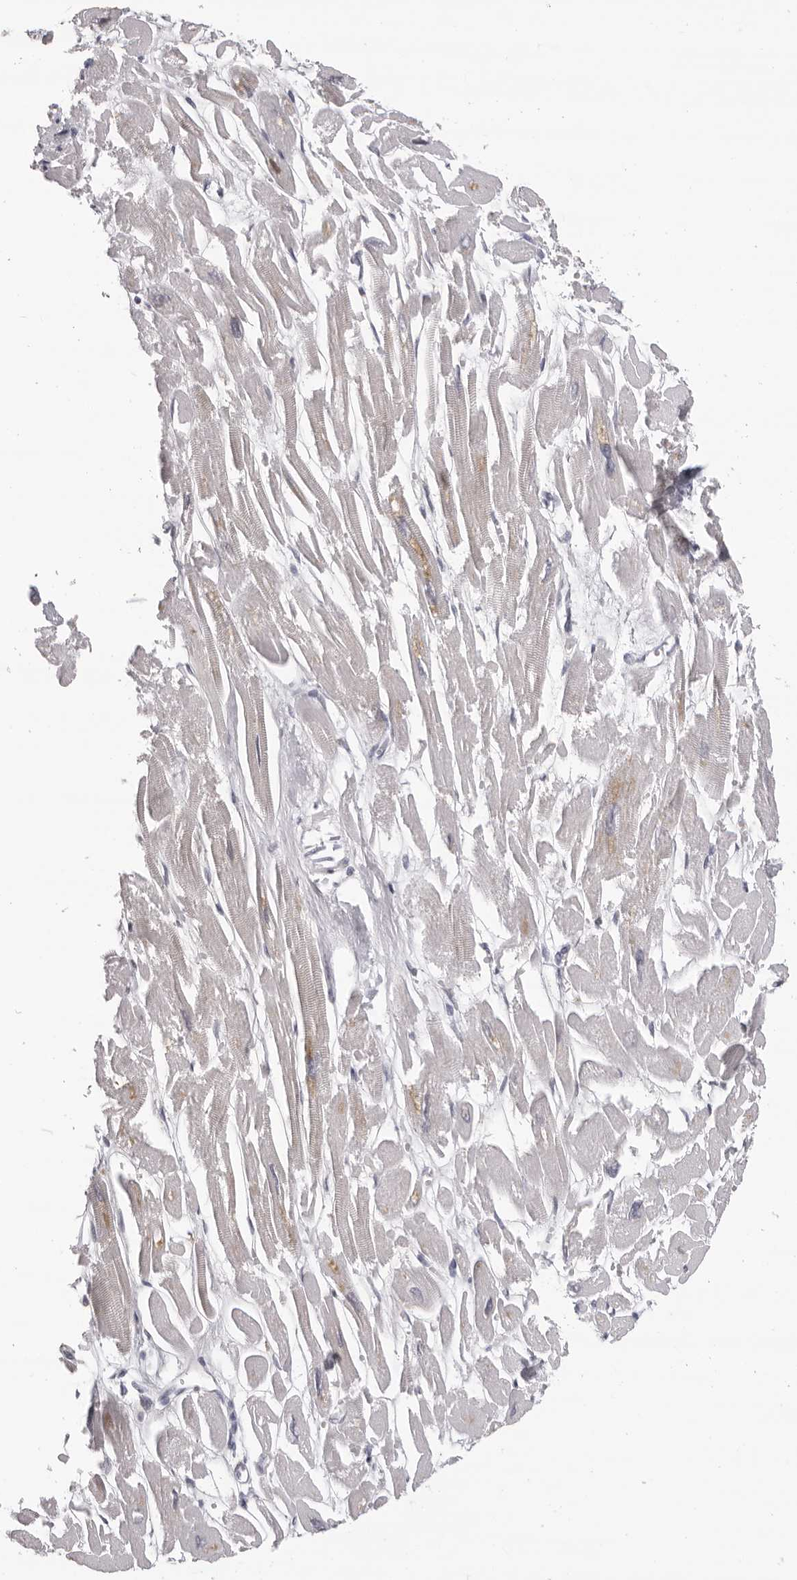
{"staining": {"intensity": "weak", "quantity": "<25%", "location": "cytoplasmic/membranous"}, "tissue": "heart muscle", "cell_type": "Cardiomyocytes", "image_type": "normal", "snomed": [{"axis": "morphology", "description": "Normal tissue, NOS"}, {"axis": "topography", "description": "Heart"}], "caption": "DAB immunohistochemical staining of unremarkable human heart muscle shows no significant expression in cardiomyocytes. Nuclei are stained in blue.", "gene": "IL31", "patient": {"sex": "male", "age": 54}}